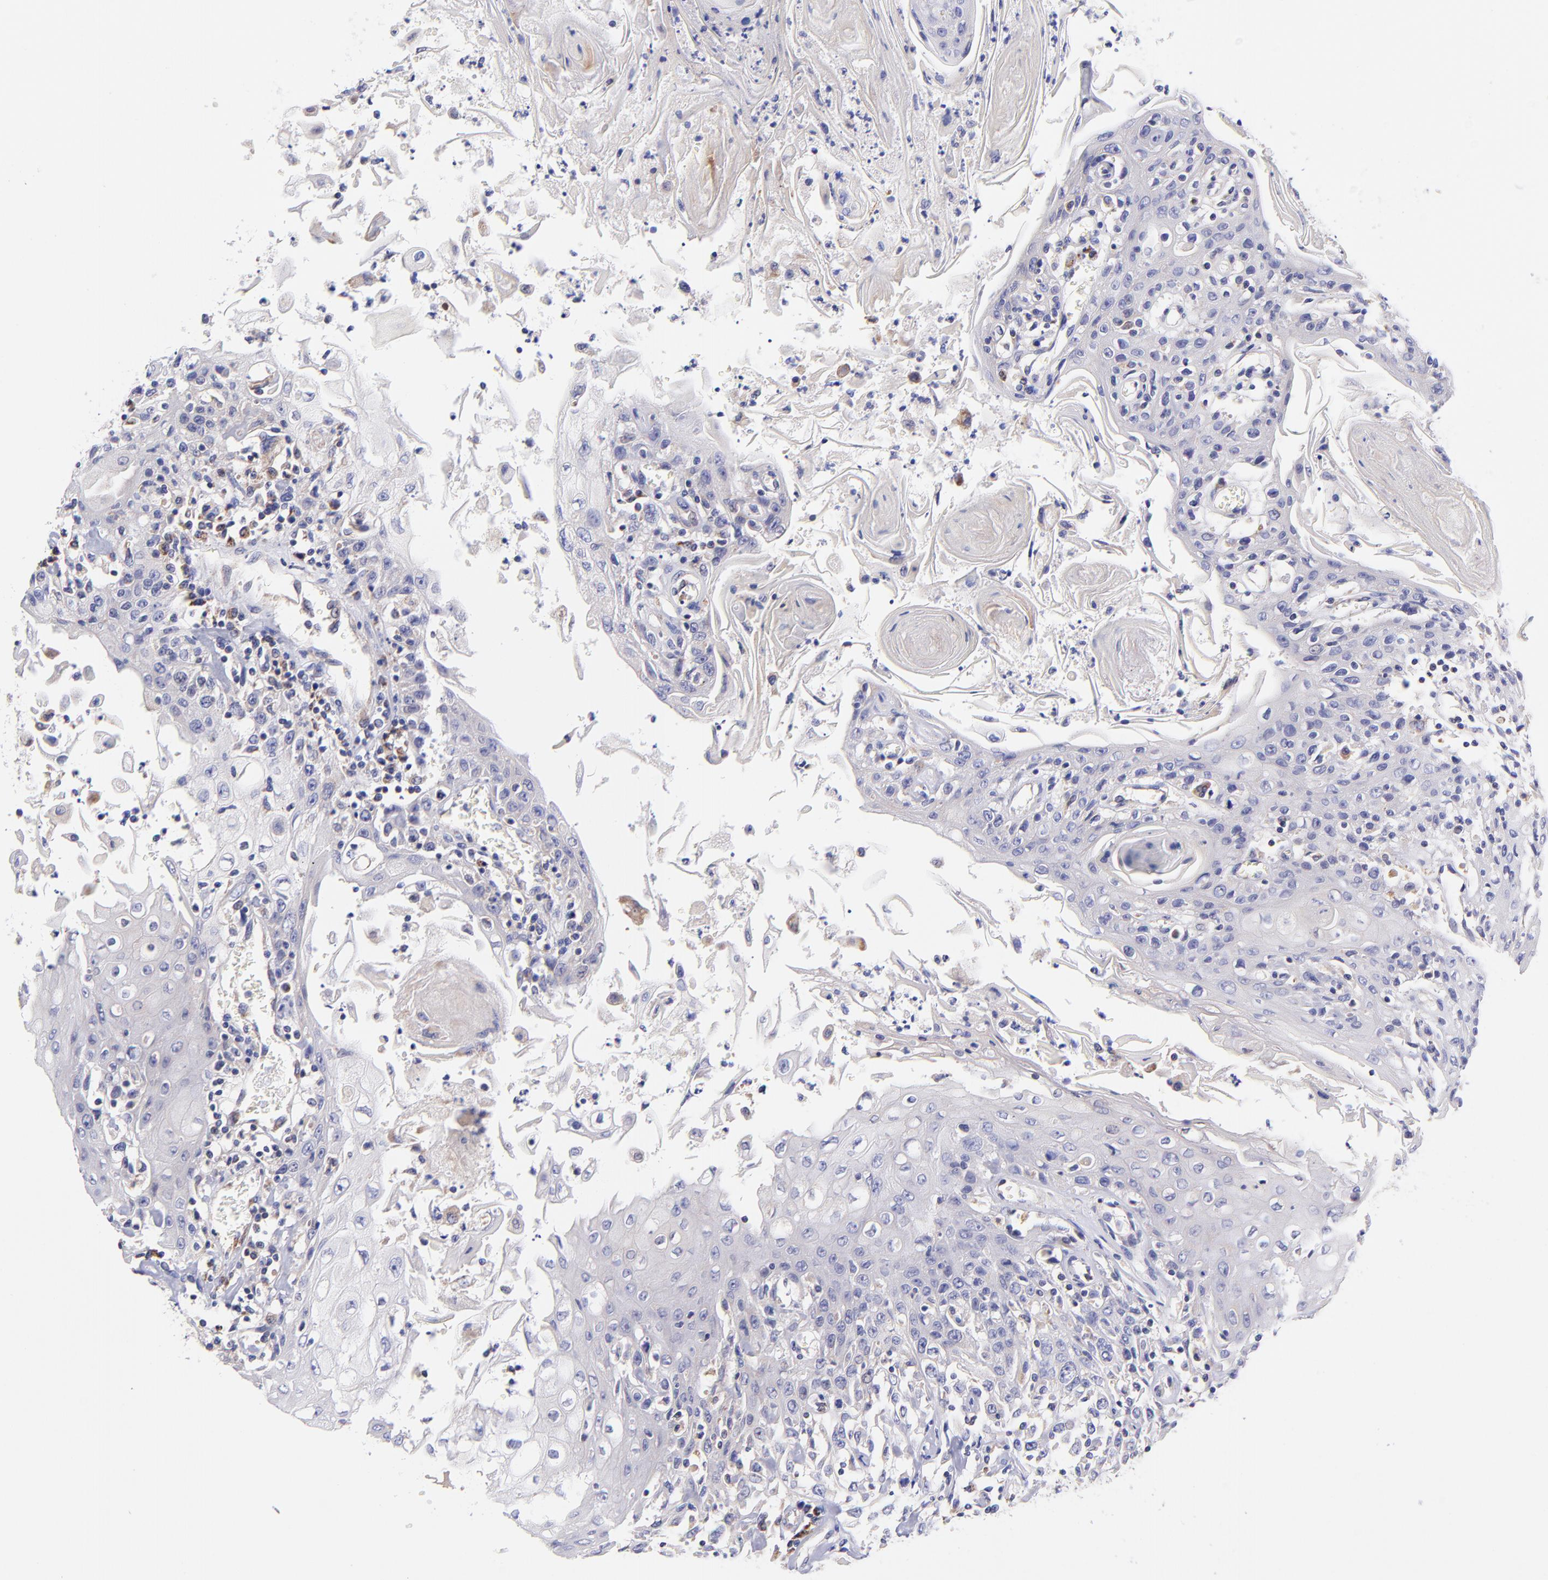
{"staining": {"intensity": "weak", "quantity": "<25%", "location": "cytoplasmic/membranous"}, "tissue": "head and neck cancer", "cell_type": "Tumor cells", "image_type": "cancer", "snomed": [{"axis": "morphology", "description": "Squamous cell carcinoma, NOS"}, {"axis": "topography", "description": "Oral tissue"}, {"axis": "topography", "description": "Head-Neck"}], "caption": "There is no significant positivity in tumor cells of head and neck cancer (squamous cell carcinoma).", "gene": "NDUFB7", "patient": {"sex": "female", "age": 76}}